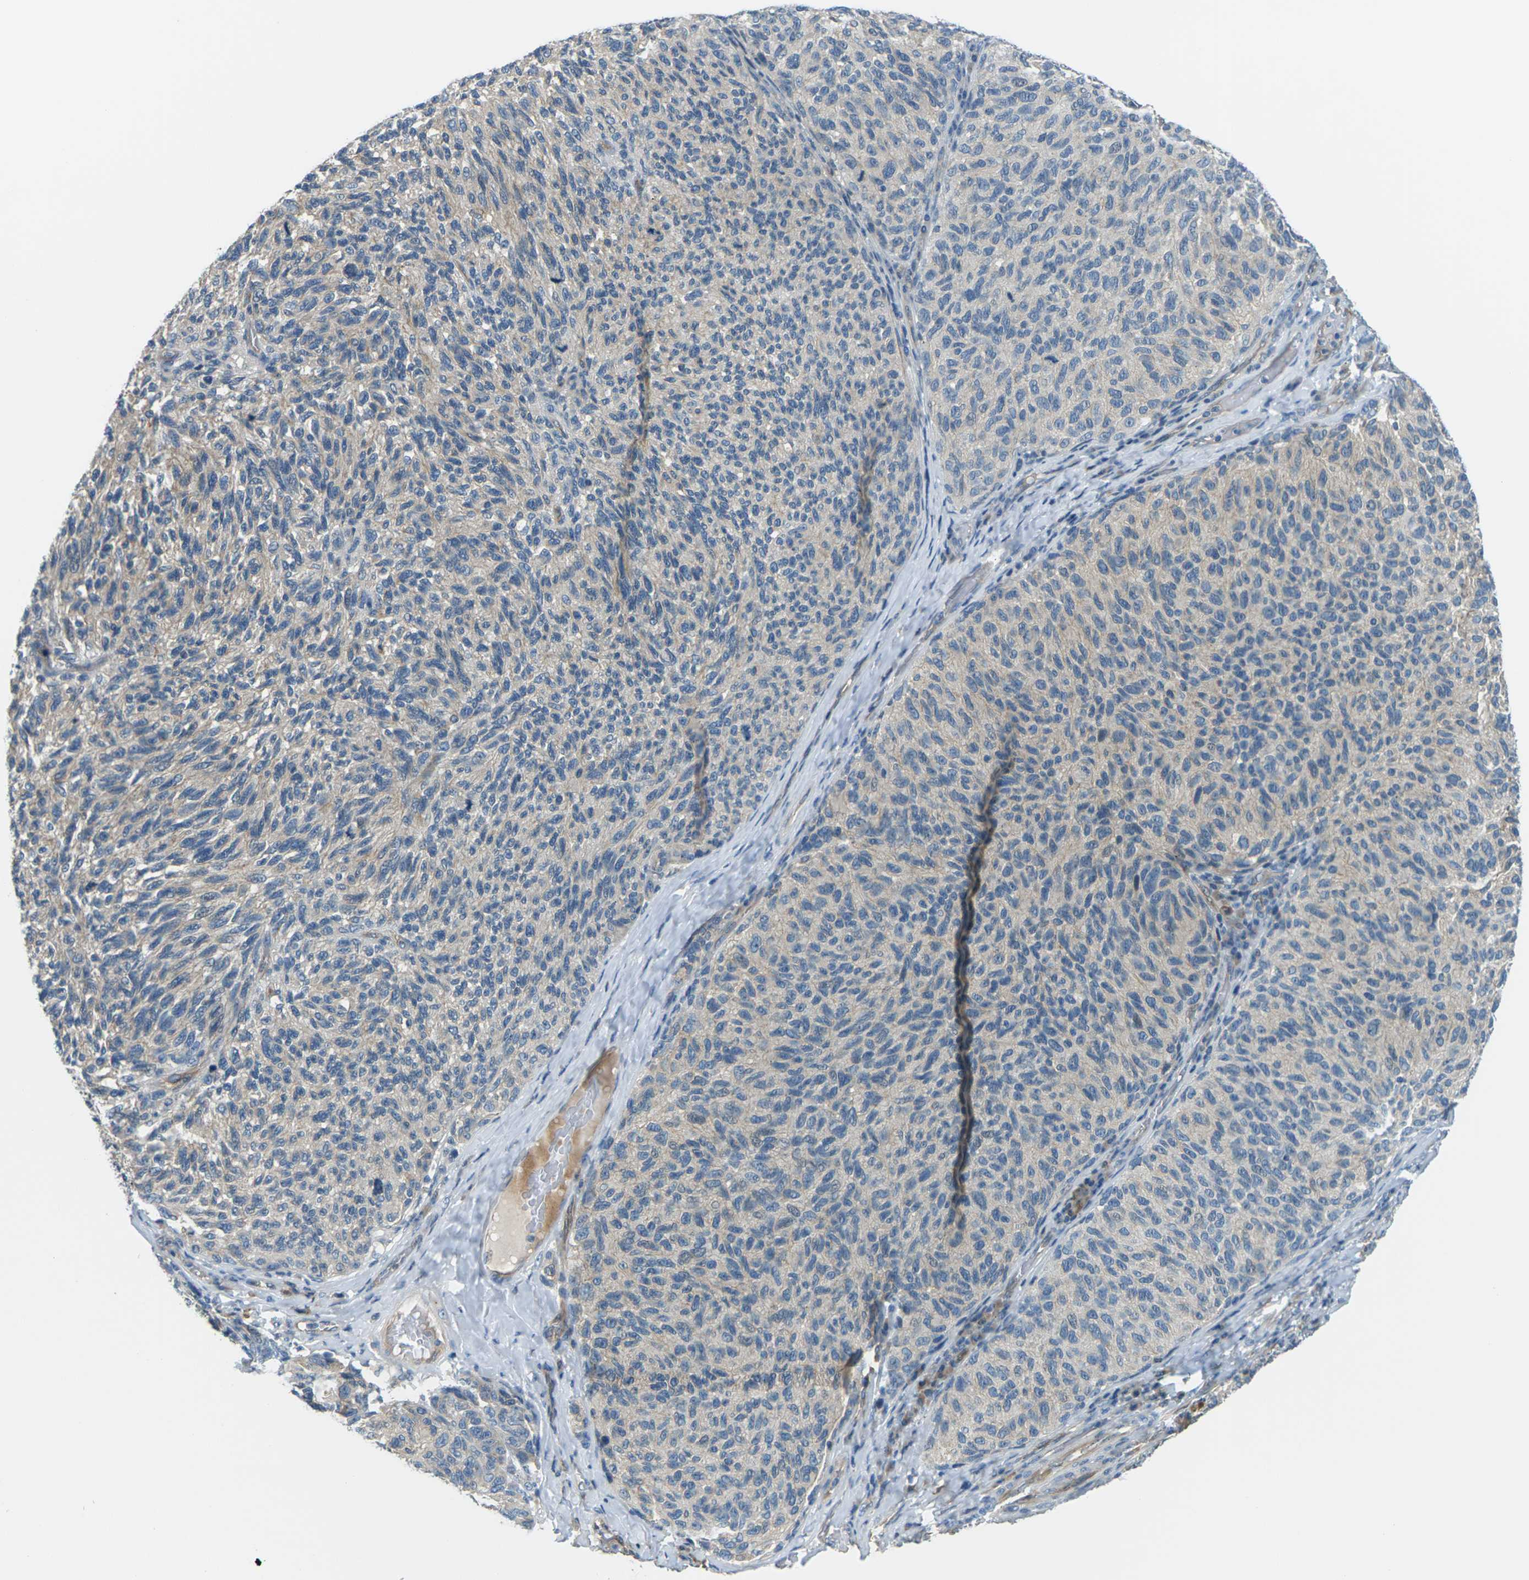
{"staining": {"intensity": "negative", "quantity": "none", "location": "none"}, "tissue": "melanoma", "cell_type": "Tumor cells", "image_type": "cancer", "snomed": [{"axis": "morphology", "description": "Malignant melanoma, NOS"}, {"axis": "topography", "description": "Skin"}], "caption": "Immunohistochemical staining of human melanoma displays no significant positivity in tumor cells.", "gene": "SLC13A3", "patient": {"sex": "female", "age": 73}}